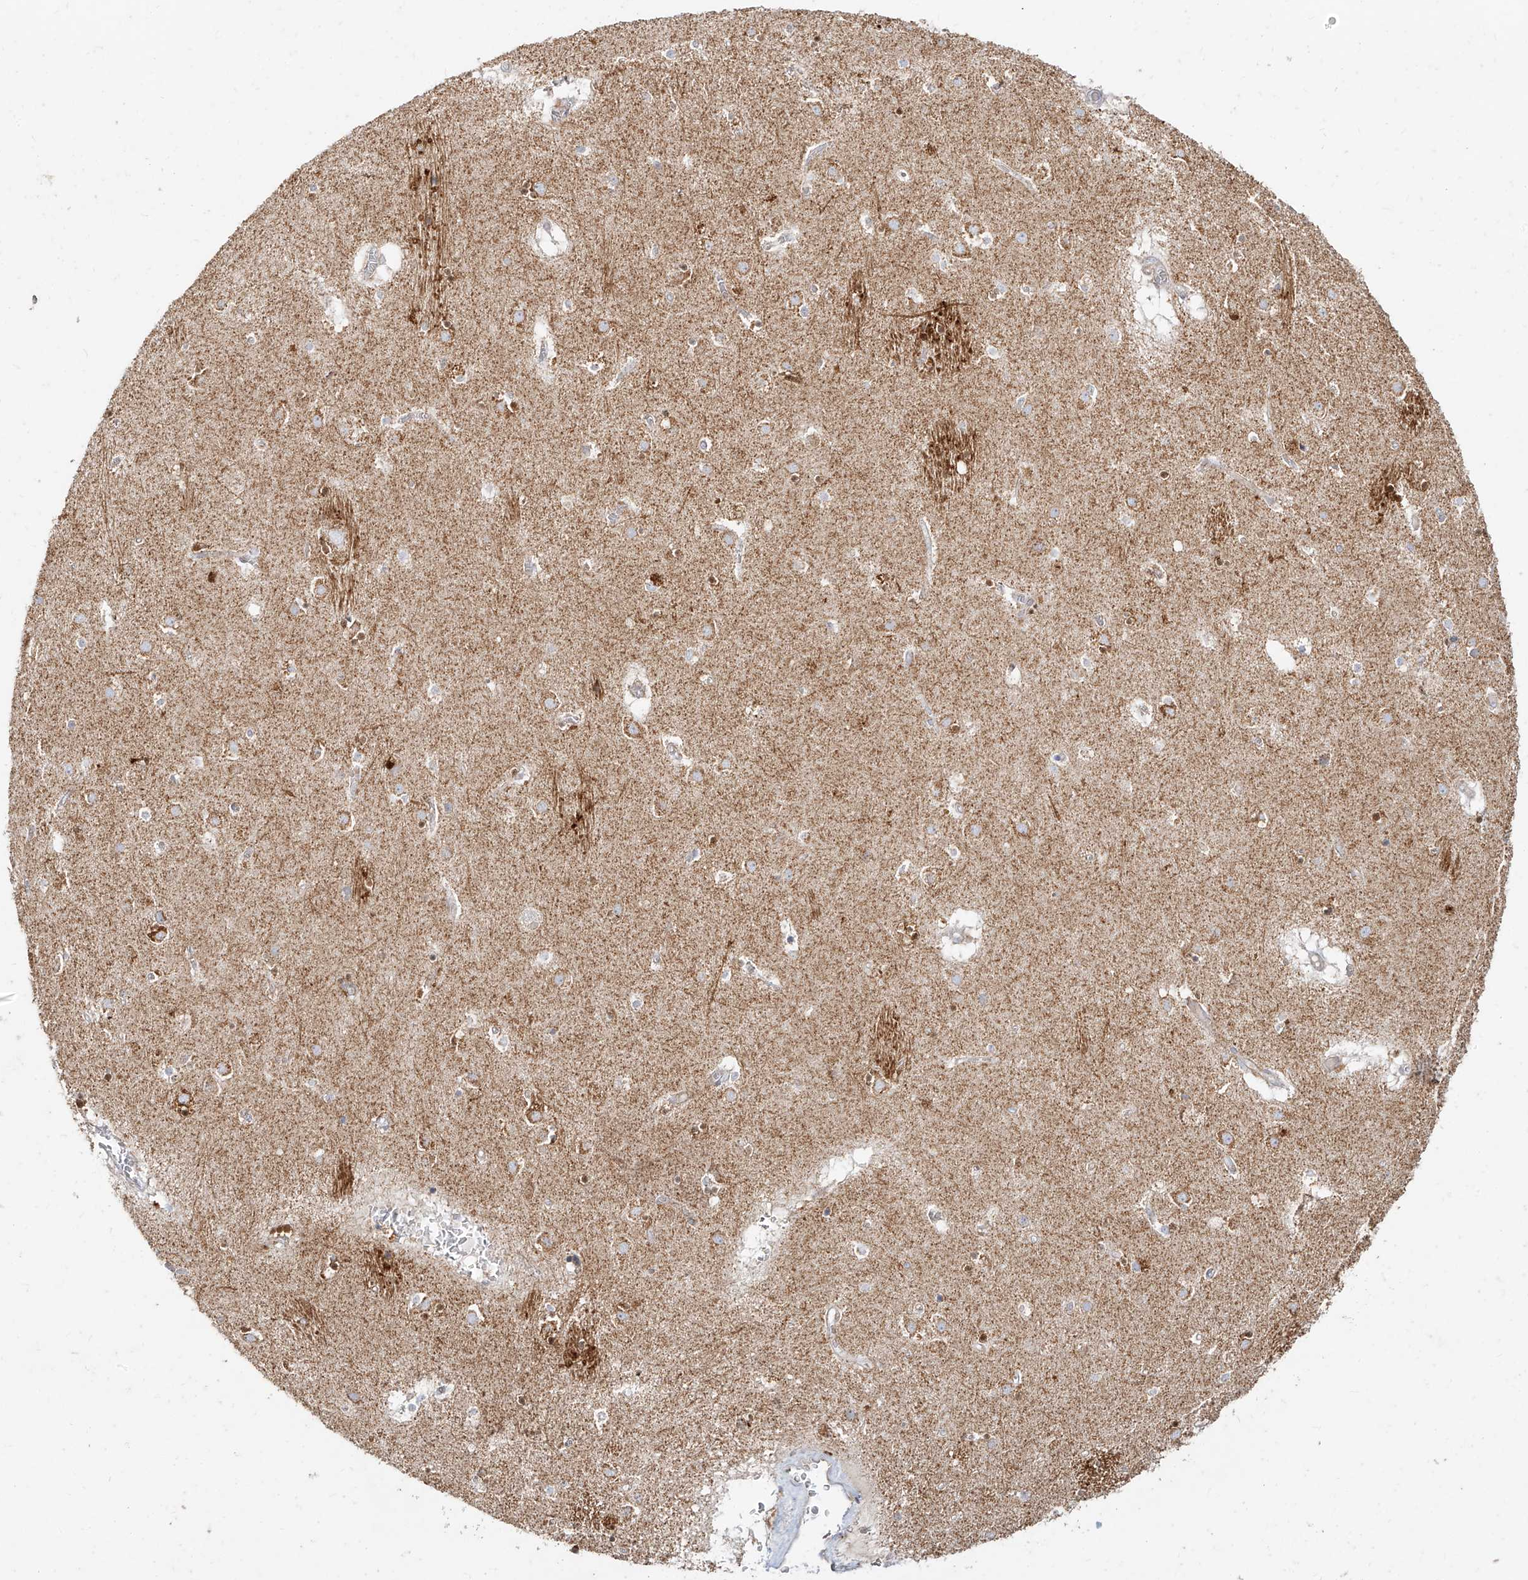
{"staining": {"intensity": "moderate", "quantity": "<25%", "location": "cytoplasmic/membranous"}, "tissue": "caudate", "cell_type": "Glial cells", "image_type": "normal", "snomed": [{"axis": "morphology", "description": "Normal tissue, NOS"}, {"axis": "topography", "description": "Lateral ventricle wall"}], "caption": "A histopathology image showing moderate cytoplasmic/membranous staining in about <25% of glial cells in benign caudate, as visualized by brown immunohistochemical staining.", "gene": "MTX2", "patient": {"sex": "male", "age": 70}}